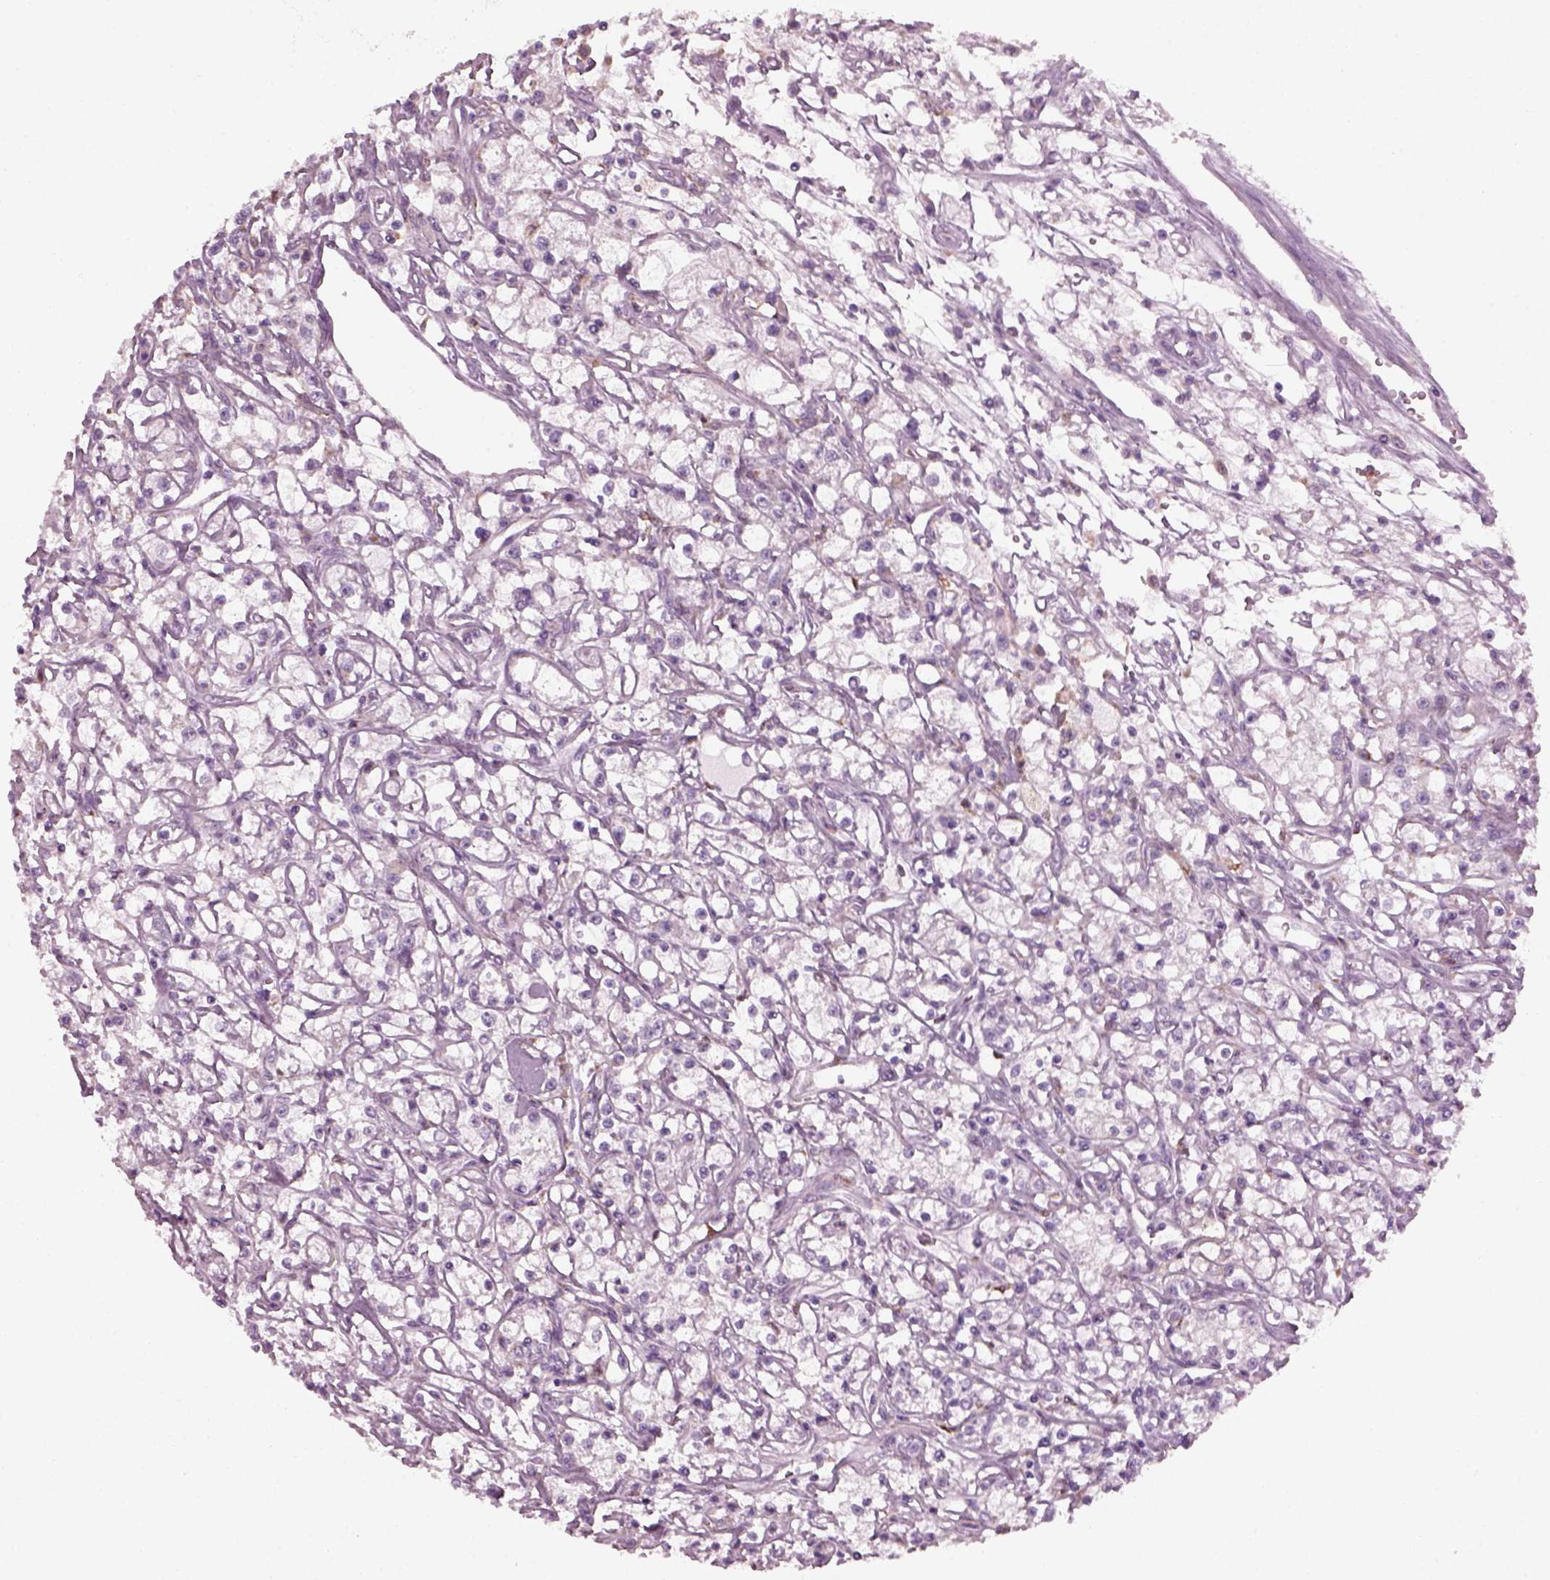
{"staining": {"intensity": "negative", "quantity": "none", "location": "none"}, "tissue": "renal cancer", "cell_type": "Tumor cells", "image_type": "cancer", "snomed": [{"axis": "morphology", "description": "Adenocarcinoma, NOS"}, {"axis": "topography", "description": "Kidney"}], "caption": "Immunohistochemistry (IHC) photomicrograph of human renal adenocarcinoma stained for a protein (brown), which shows no positivity in tumor cells. Nuclei are stained in blue.", "gene": "TMEM231", "patient": {"sex": "female", "age": 59}}